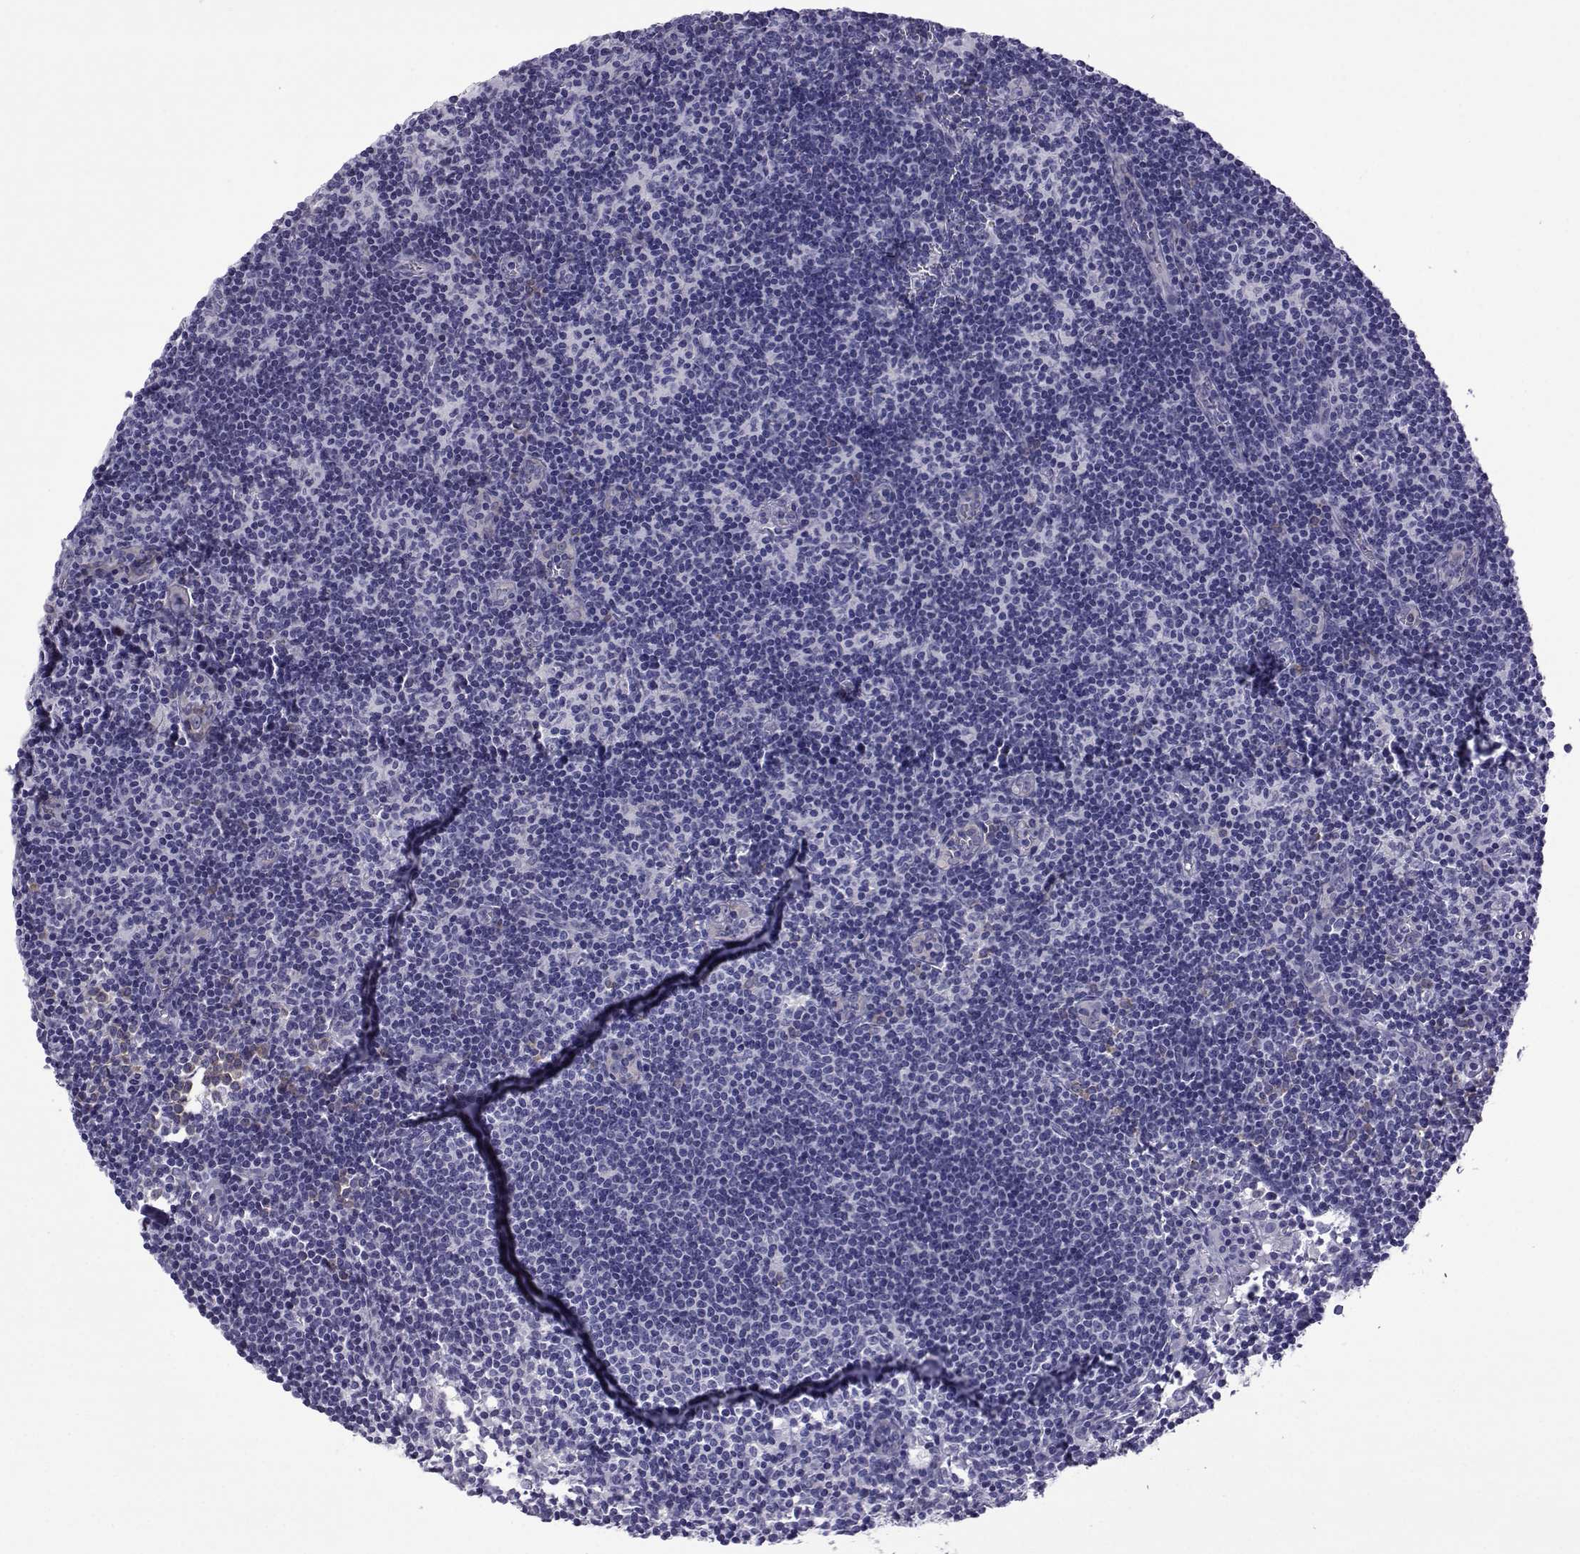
{"staining": {"intensity": "negative", "quantity": "none", "location": "none"}, "tissue": "lymph node", "cell_type": "Germinal center cells", "image_type": "normal", "snomed": [{"axis": "morphology", "description": "Normal tissue, NOS"}, {"axis": "topography", "description": "Lymph node"}], "caption": "Human lymph node stained for a protein using immunohistochemistry (IHC) reveals no positivity in germinal center cells.", "gene": "COL22A1", "patient": {"sex": "male", "age": 59}}